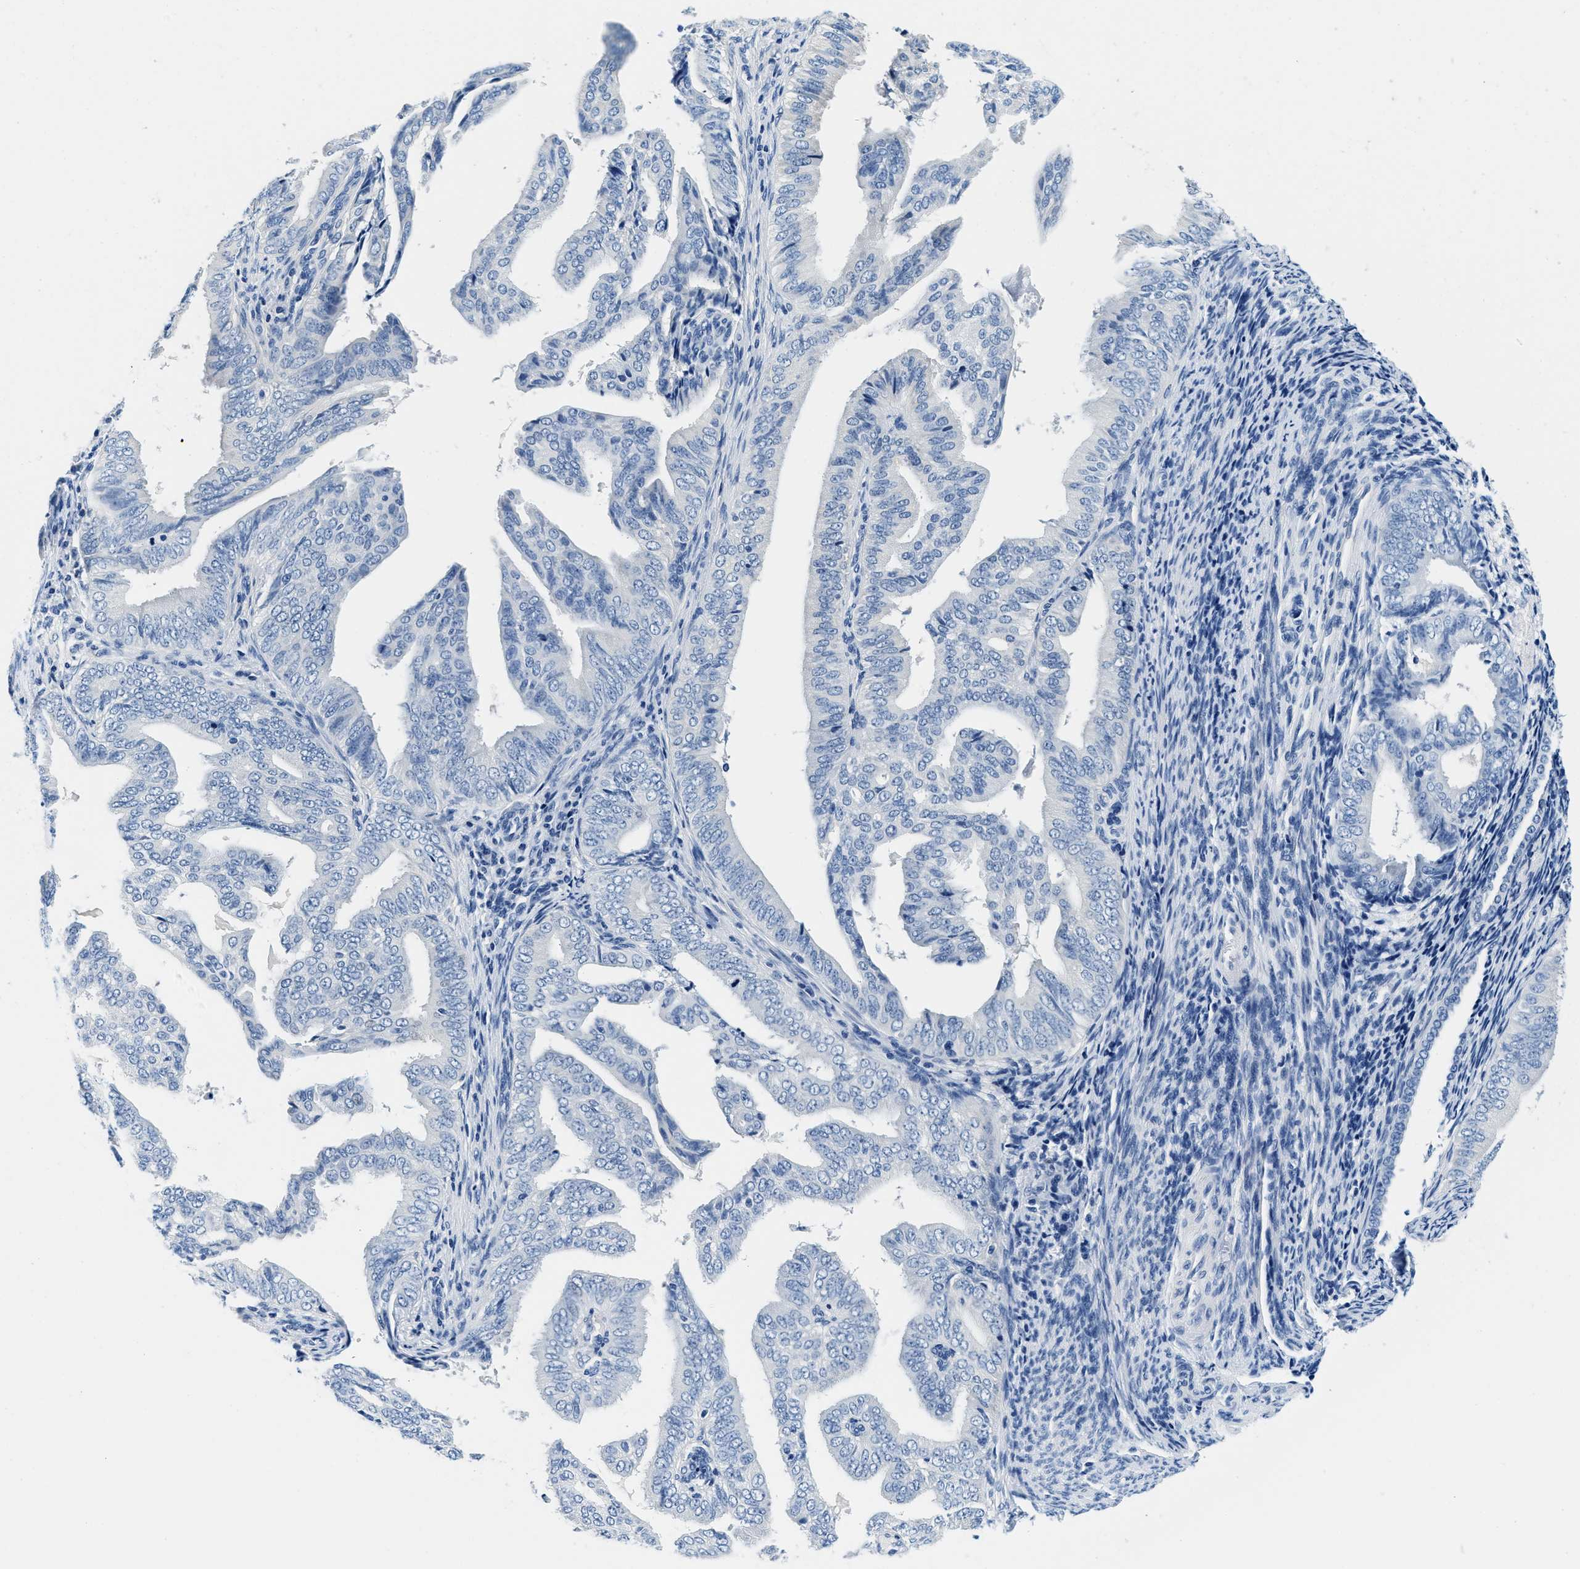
{"staining": {"intensity": "negative", "quantity": "none", "location": "none"}, "tissue": "endometrial cancer", "cell_type": "Tumor cells", "image_type": "cancer", "snomed": [{"axis": "morphology", "description": "Adenocarcinoma, NOS"}, {"axis": "topography", "description": "Endometrium"}], "caption": "Photomicrograph shows no protein staining in tumor cells of endometrial cancer (adenocarcinoma) tissue. (Immunohistochemistry (ihc), brightfield microscopy, high magnification).", "gene": "GSTM3", "patient": {"sex": "female", "age": 58}}